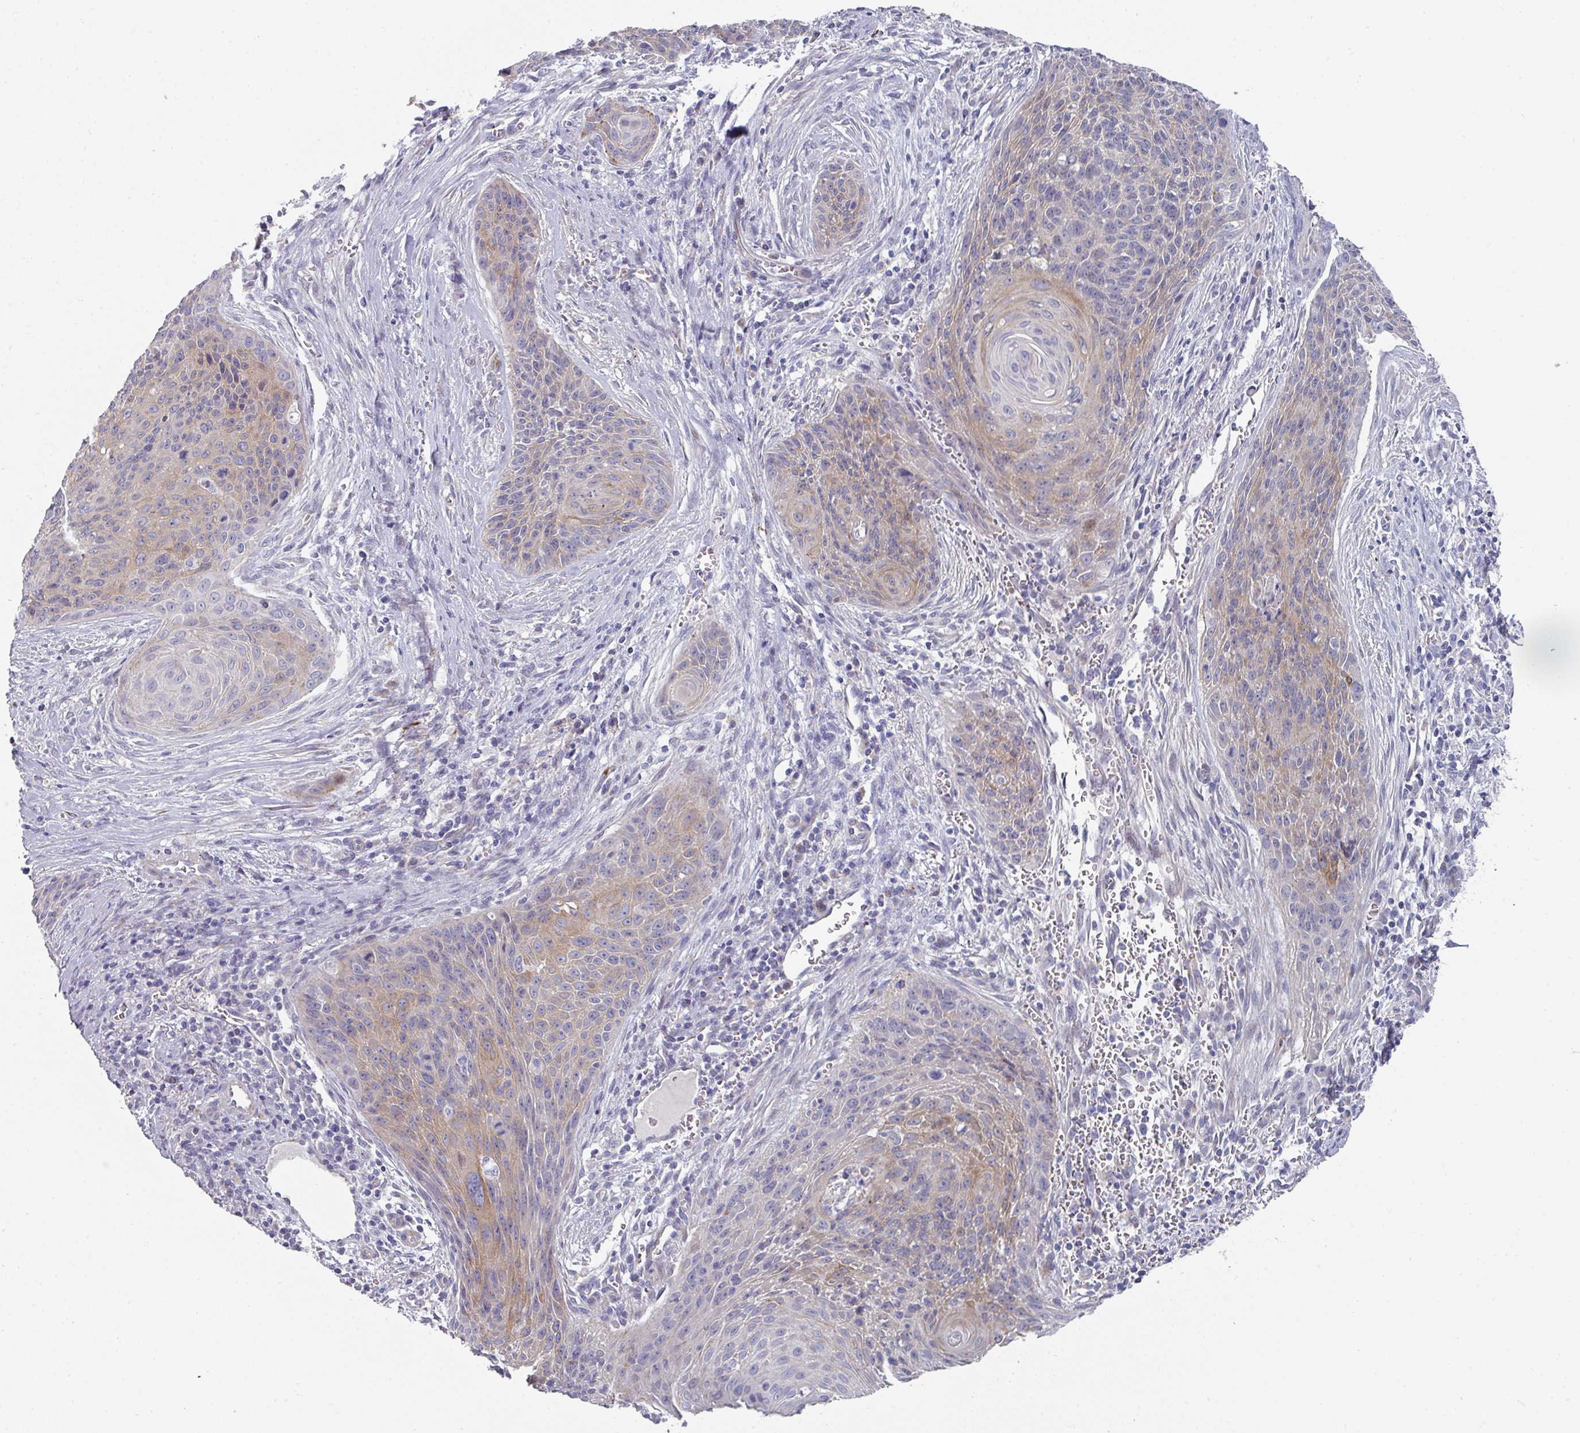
{"staining": {"intensity": "weak", "quantity": "25%-75%", "location": "cytoplasmic/membranous"}, "tissue": "cervical cancer", "cell_type": "Tumor cells", "image_type": "cancer", "snomed": [{"axis": "morphology", "description": "Squamous cell carcinoma, NOS"}, {"axis": "topography", "description": "Cervix"}], "caption": "A brown stain highlights weak cytoplasmic/membranous staining of a protein in cervical cancer tumor cells.", "gene": "NT5C1A", "patient": {"sex": "female", "age": 55}}